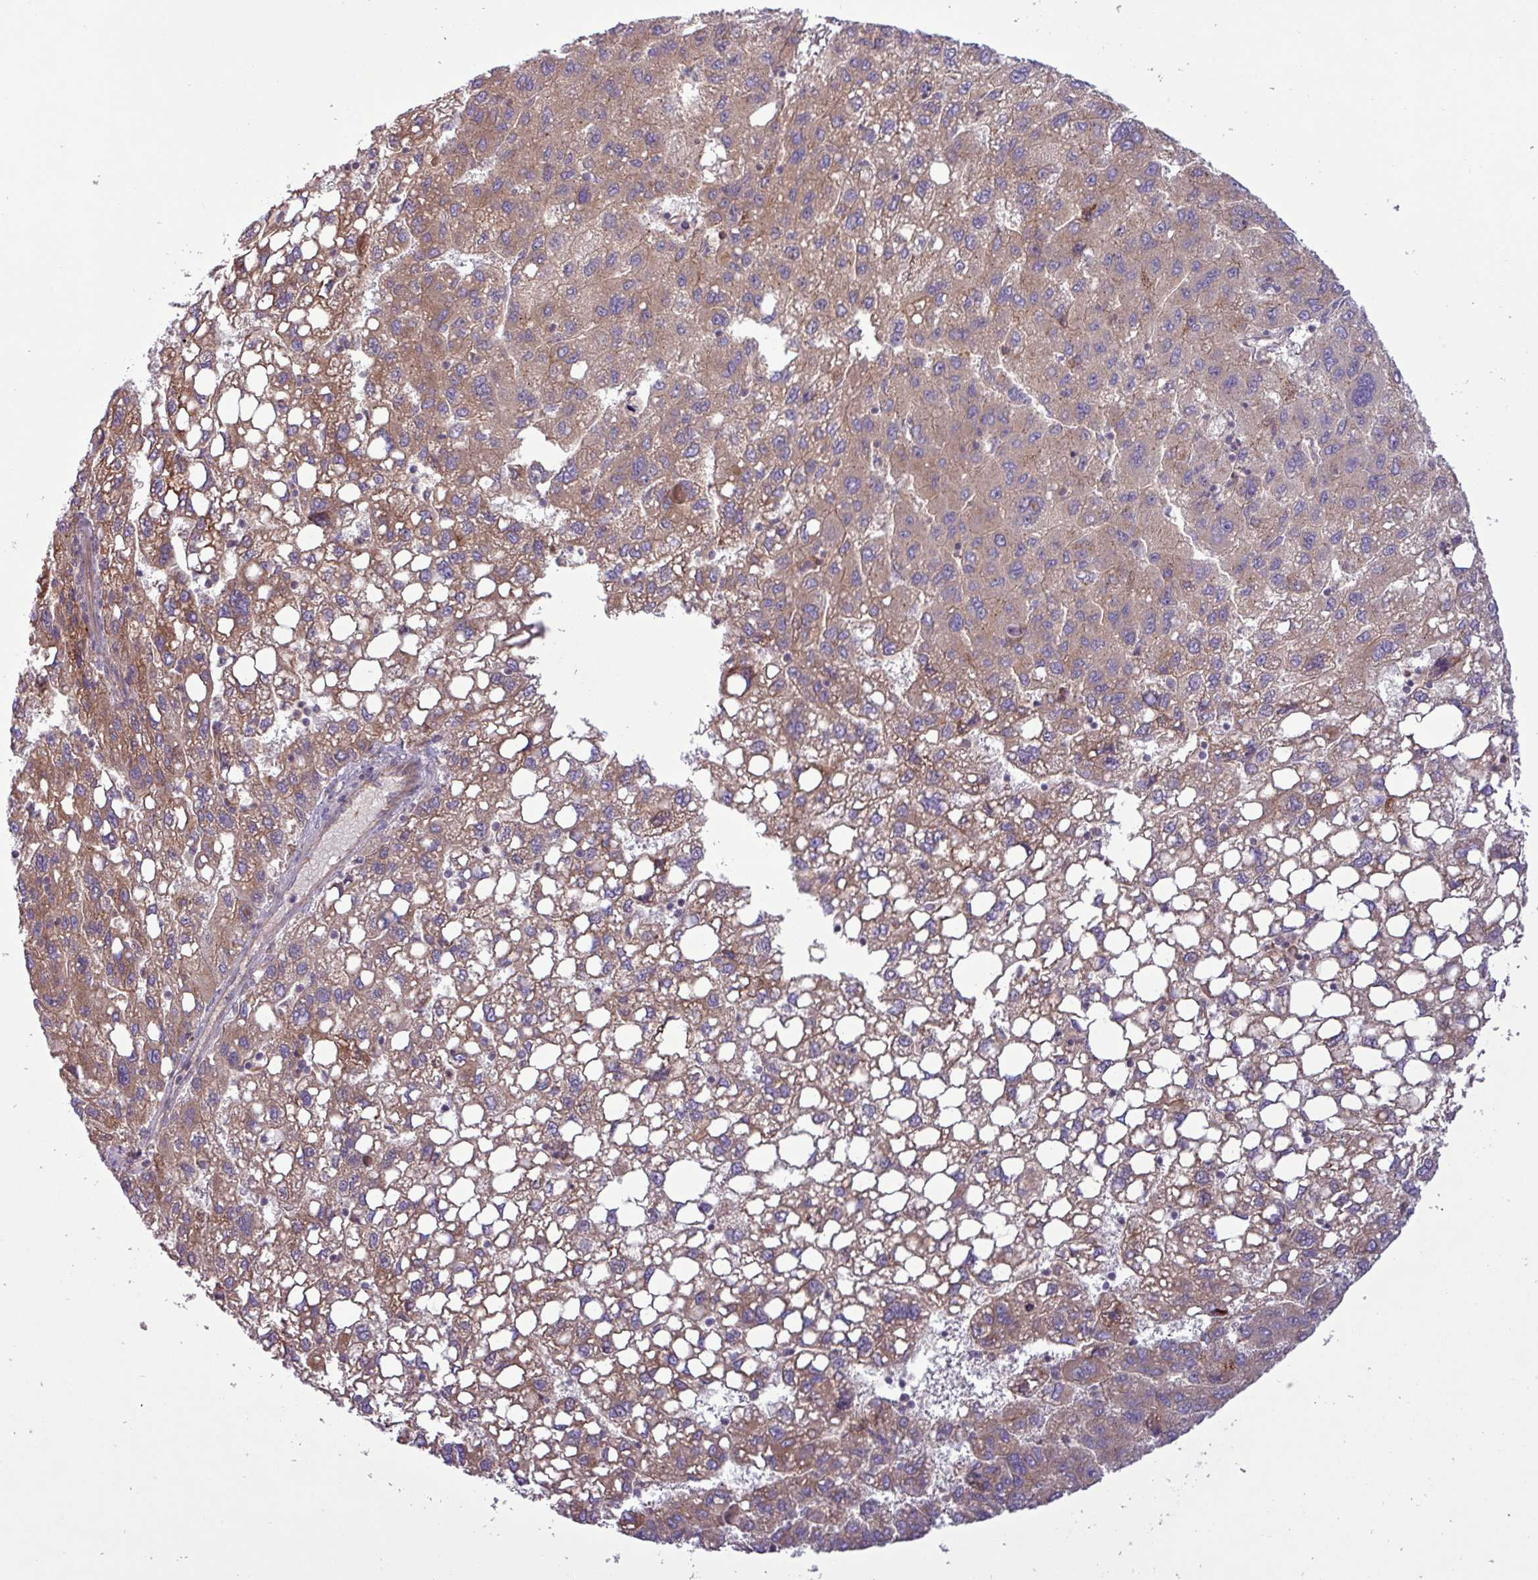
{"staining": {"intensity": "moderate", "quantity": ">75%", "location": "cytoplasmic/membranous"}, "tissue": "liver cancer", "cell_type": "Tumor cells", "image_type": "cancer", "snomed": [{"axis": "morphology", "description": "Carcinoma, Hepatocellular, NOS"}, {"axis": "topography", "description": "Liver"}], "caption": "Immunohistochemistry staining of liver cancer, which exhibits medium levels of moderate cytoplasmic/membranous staining in approximately >75% of tumor cells indicating moderate cytoplasmic/membranous protein positivity. The staining was performed using DAB (brown) for protein detection and nuclei were counterstained in hematoxylin (blue).", "gene": "RAB19", "patient": {"sex": "female", "age": 82}}